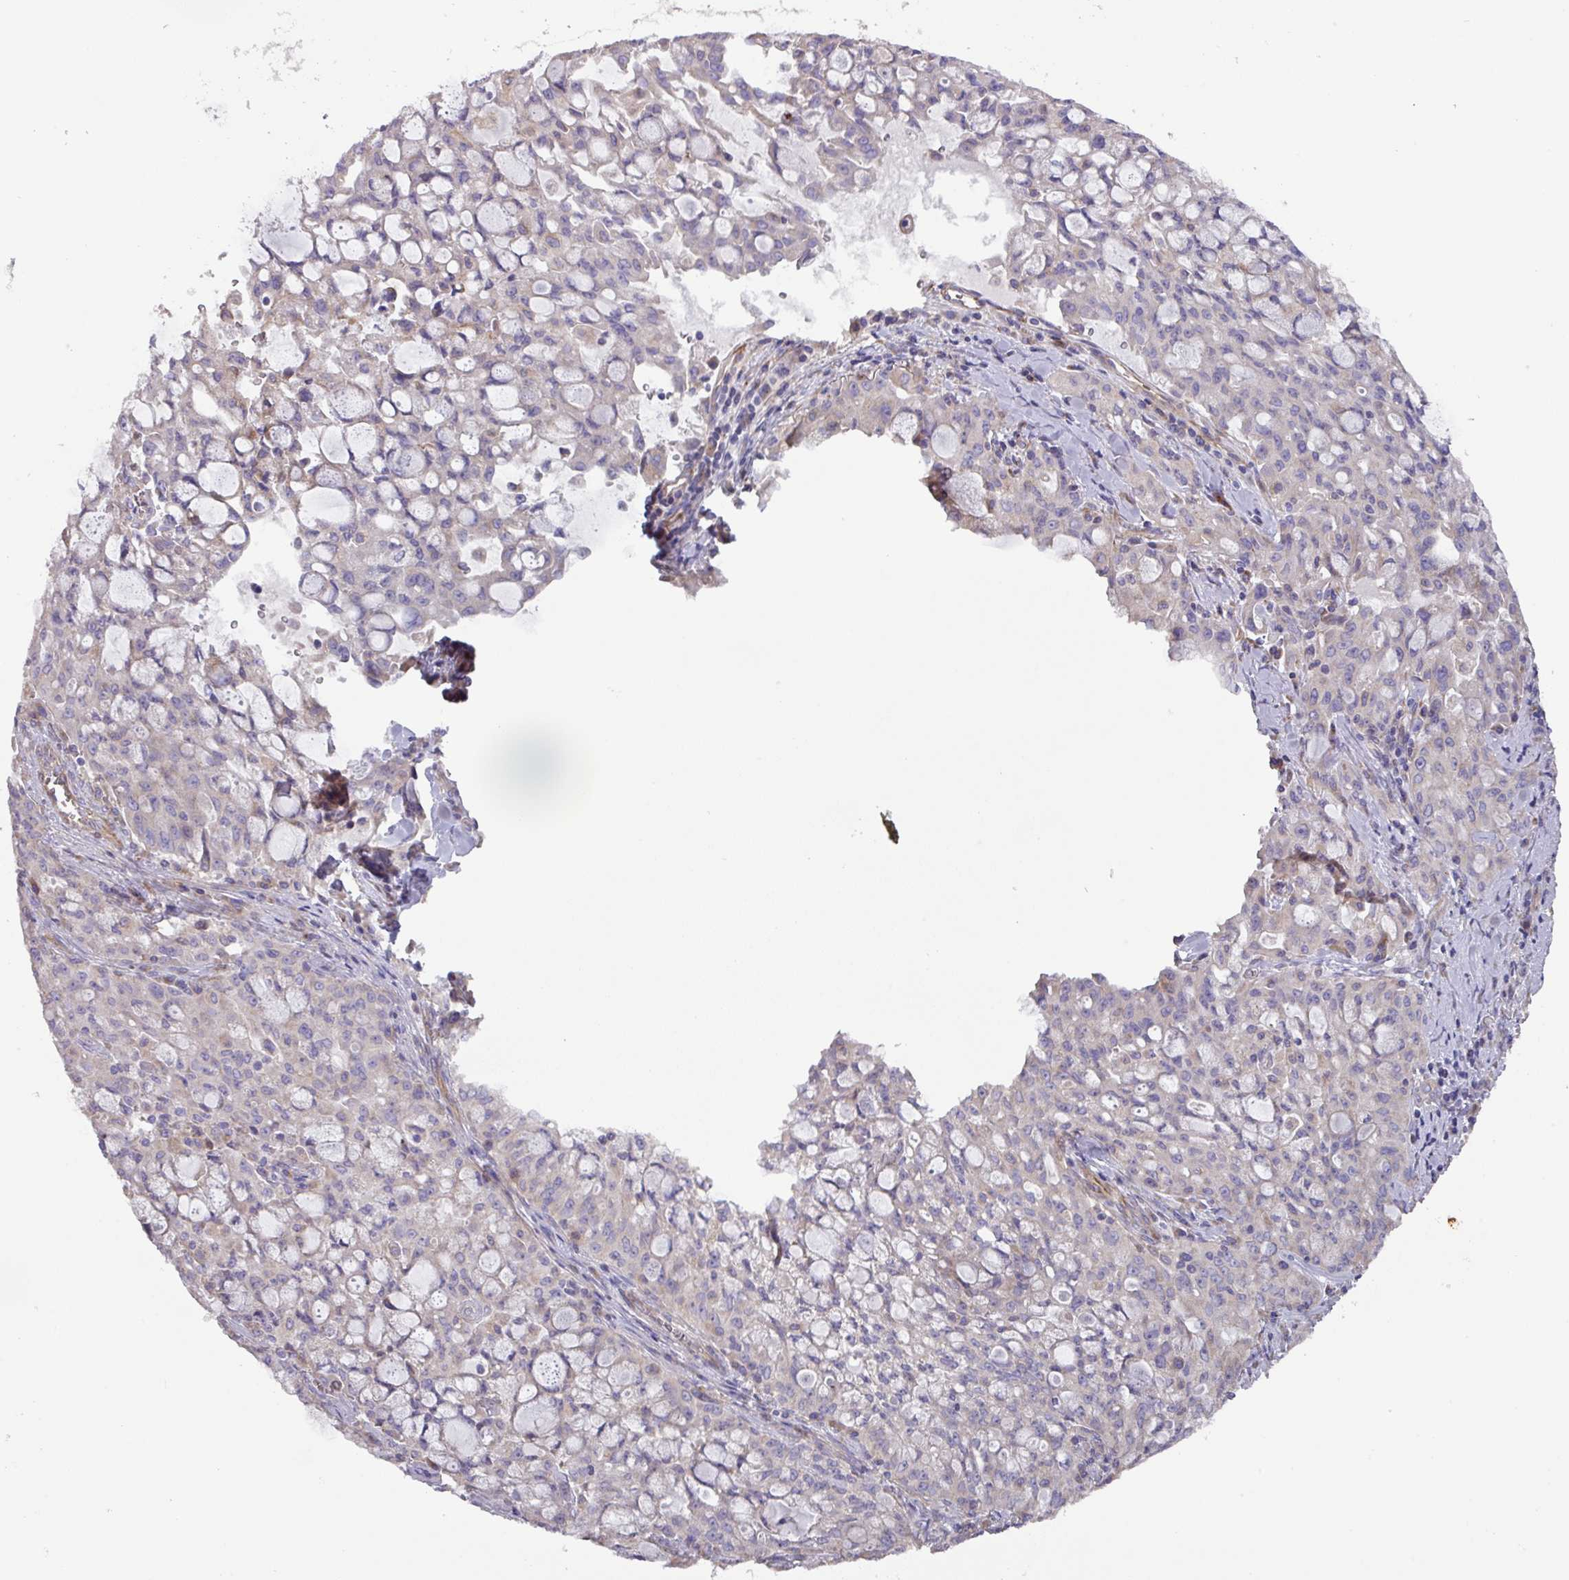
{"staining": {"intensity": "negative", "quantity": "none", "location": "none"}, "tissue": "lung cancer", "cell_type": "Tumor cells", "image_type": "cancer", "snomed": [{"axis": "morphology", "description": "Adenocarcinoma, NOS"}, {"axis": "topography", "description": "Lung"}], "caption": "Immunohistochemistry of adenocarcinoma (lung) displays no expression in tumor cells.", "gene": "MRRF", "patient": {"sex": "female", "age": 44}}